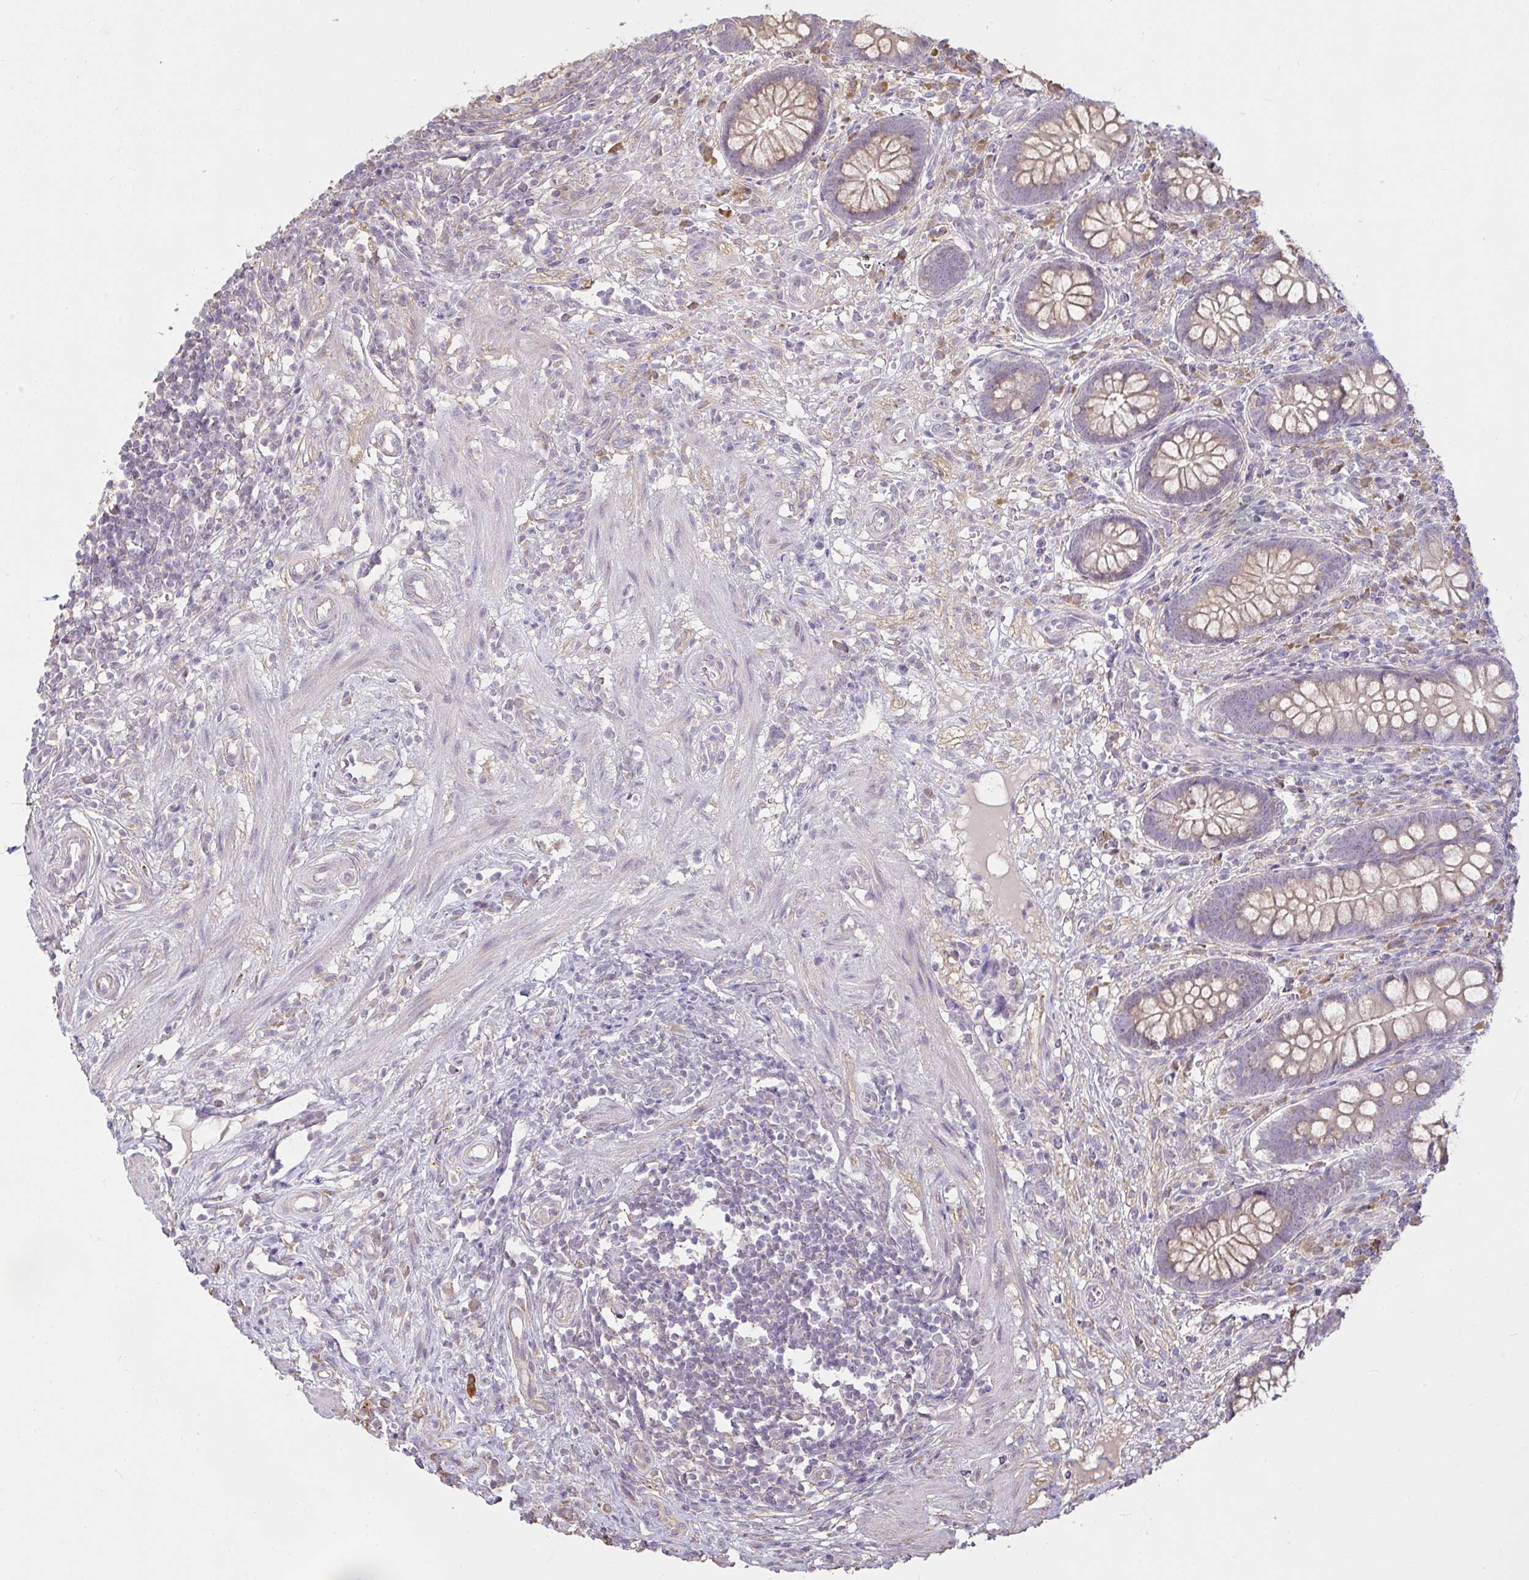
{"staining": {"intensity": "weak", "quantity": "25%-75%", "location": "cytoplasmic/membranous"}, "tissue": "appendix", "cell_type": "Glandular cells", "image_type": "normal", "snomed": [{"axis": "morphology", "description": "Normal tissue, NOS"}, {"axis": "topography", "description": "Appendix"}], "caption": "Normal appendix reveals weak cytoplasmic/membranous staining in approximately 25%-75% of glandular cells, visualized by immunohistochemistry. (Stains: DAB in brown, nuclei in blue, Microscopy: brightfield microscopy at high magnification).", "gene": "BRINP3", "patient": {"sex": "female", "age": 56}}